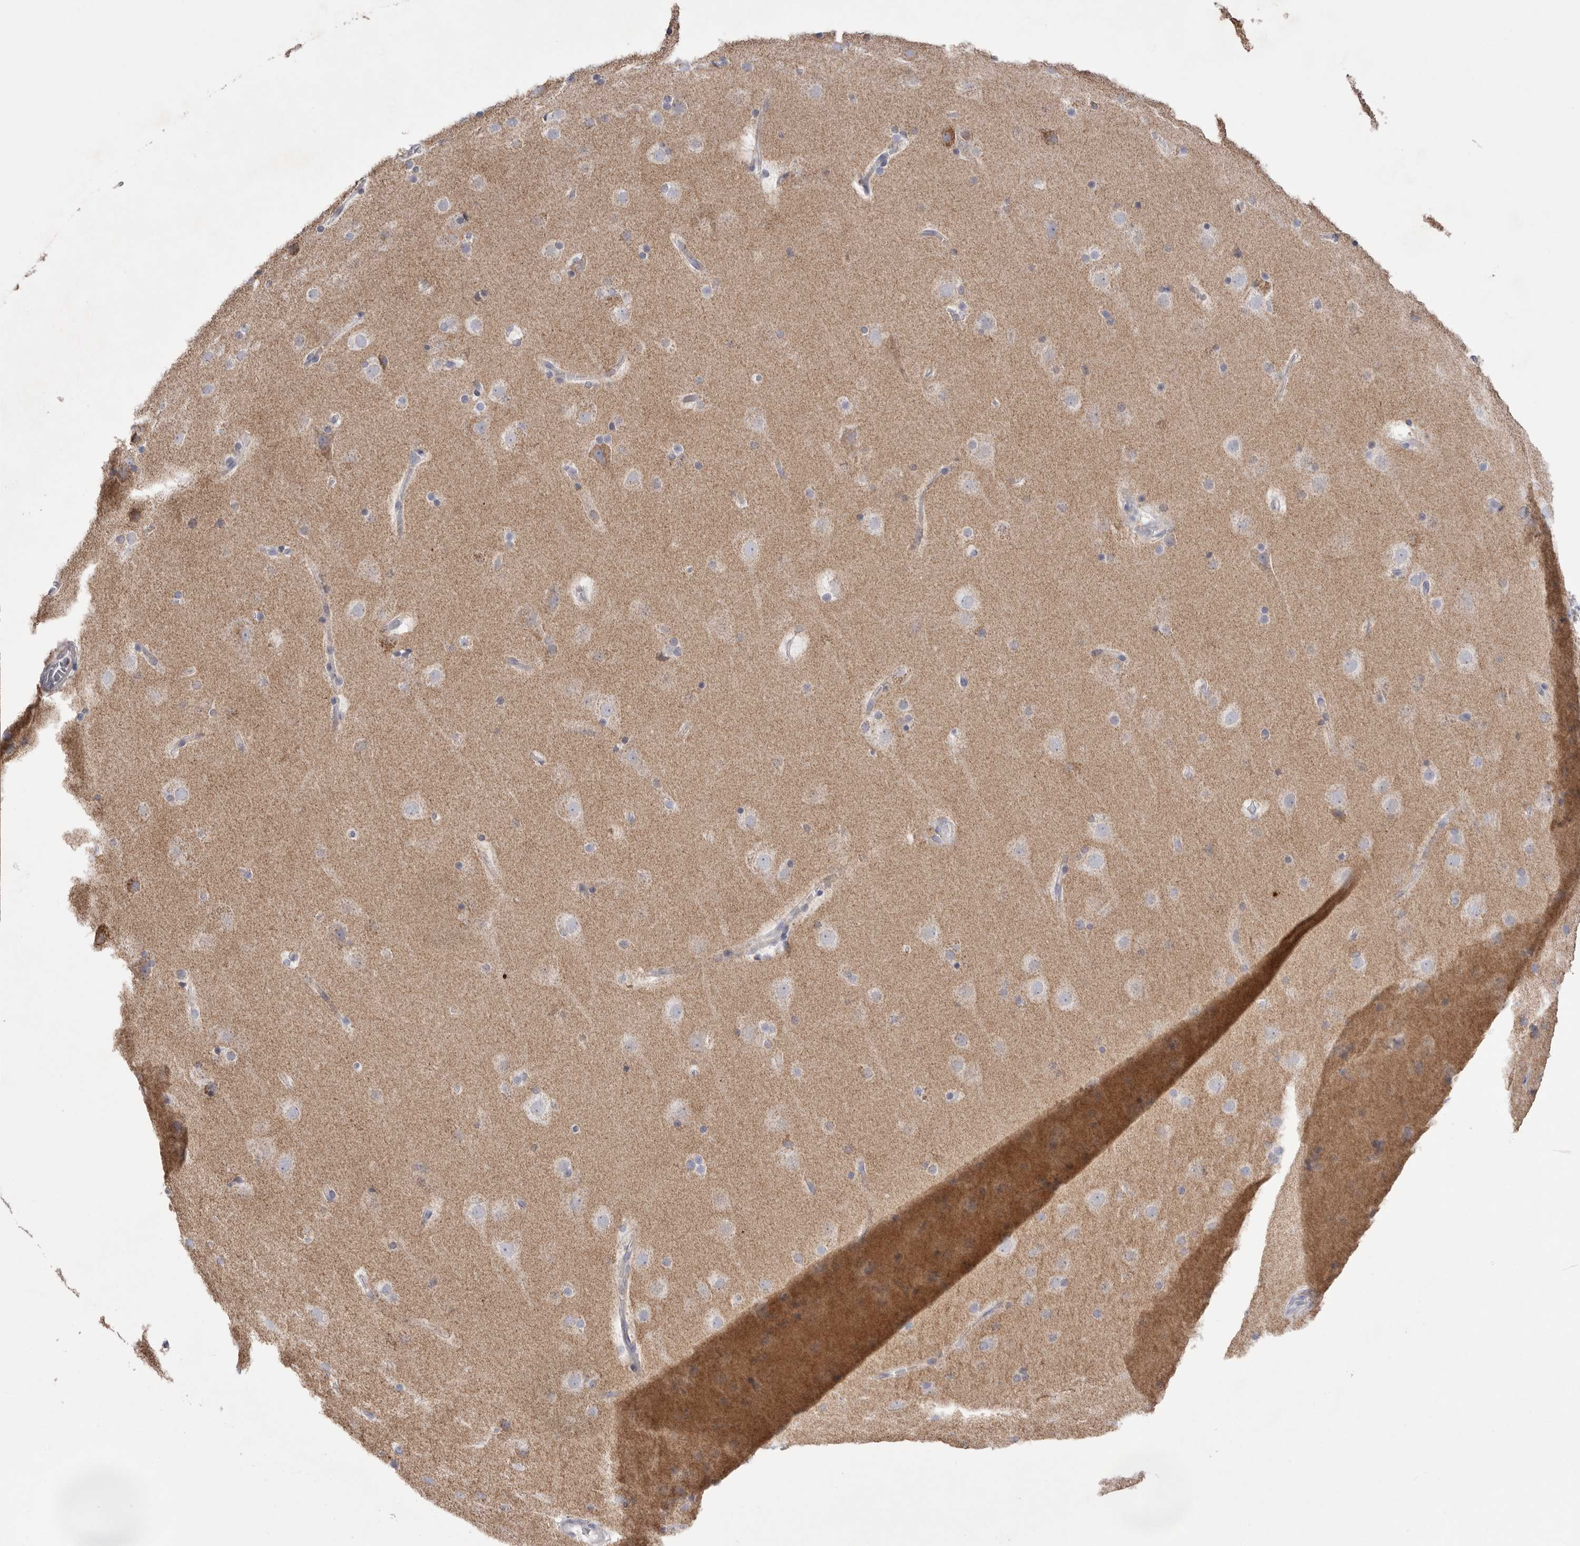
{"staining": {"intensity": "negative", "quantity": "none", "location": "none"}, "tissue": "cerebral cortex", "cell_type": "Endothelial cells", "image_type": "normal", "snomed": [{"axis": "morphology", "description": "Normal tissue, NOS"}, {"axis": "topography", "description": "Cerebral cortex"}], "caption": "IHC image of unremarkable cerebral cortex: cerebral cortex stained with DAB (3,3'-diaminobenzidine) displays no significant protein positivity in endothelial cells. (Stains: DAB (3,3'-diaminobenzidine) immunohistochemistry with hematoxylin counter stain, Microscopy: brightfield microscopy at high magnification).", "gene": "VDAC3", "patient": {"sex": "male", "age": 57}}